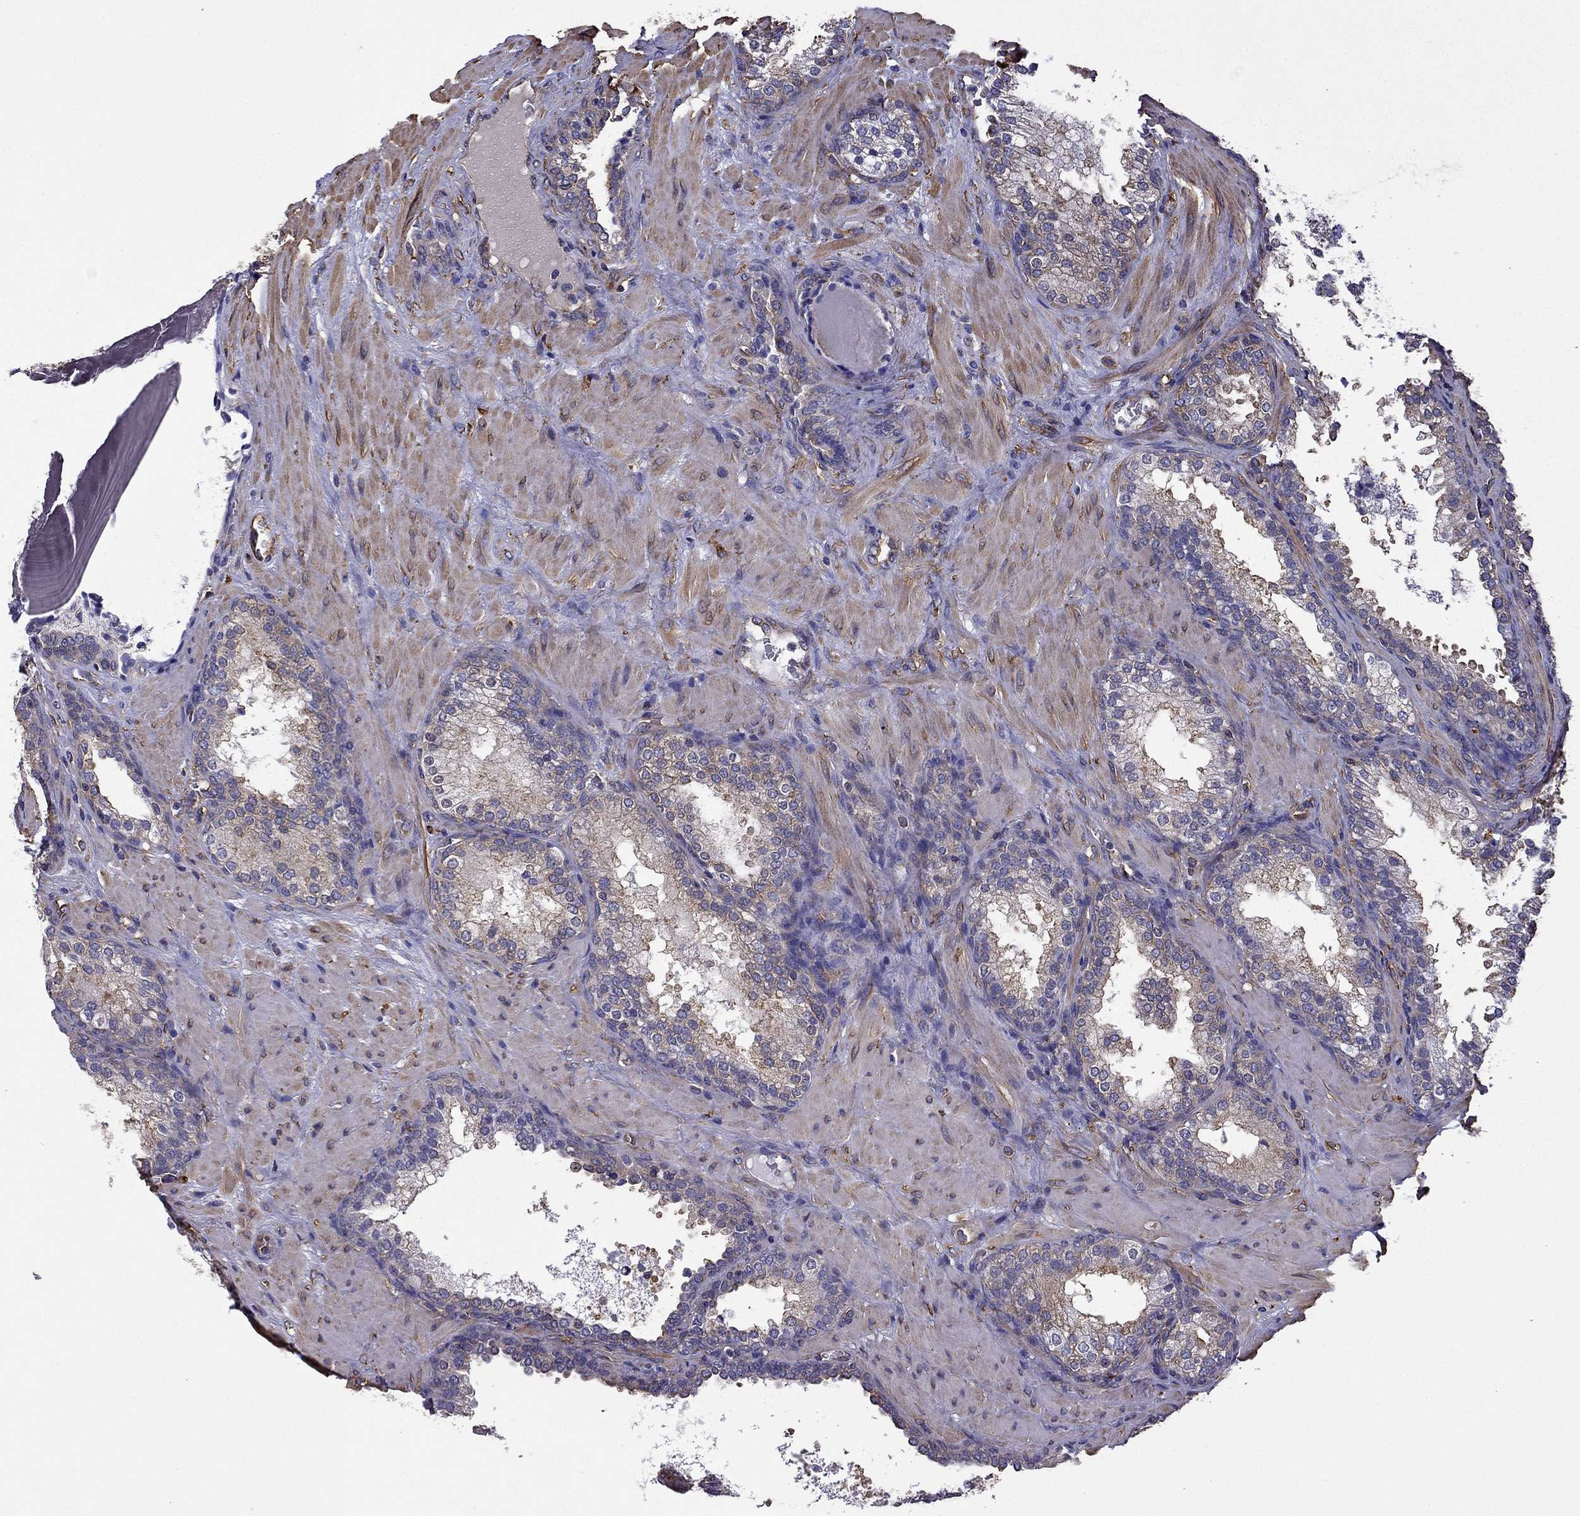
{"staining": {"intensity": "moderate", "quantity": "25%-75%", "location": "cytoplasmic/membranous"}, "tissue": "prostate cancer", "cell_type": "Tumor cells", "image_type": "cancer", "snomed": [{"axis": "morphology", "description": "Adenocarcinoma, Low grade"}, {"axis": "topography", "description": "Prostate"}], "caption": "There is medium levels of moderate cytoplasmic/membranous expression in tumor cells of prostate cancer (adenocarcinoma (low-grade)), as demonstrated by immunohistochemical staining (brown color).", "gene": "MAP4", "patient": {"sex": "male", "age": 60}}